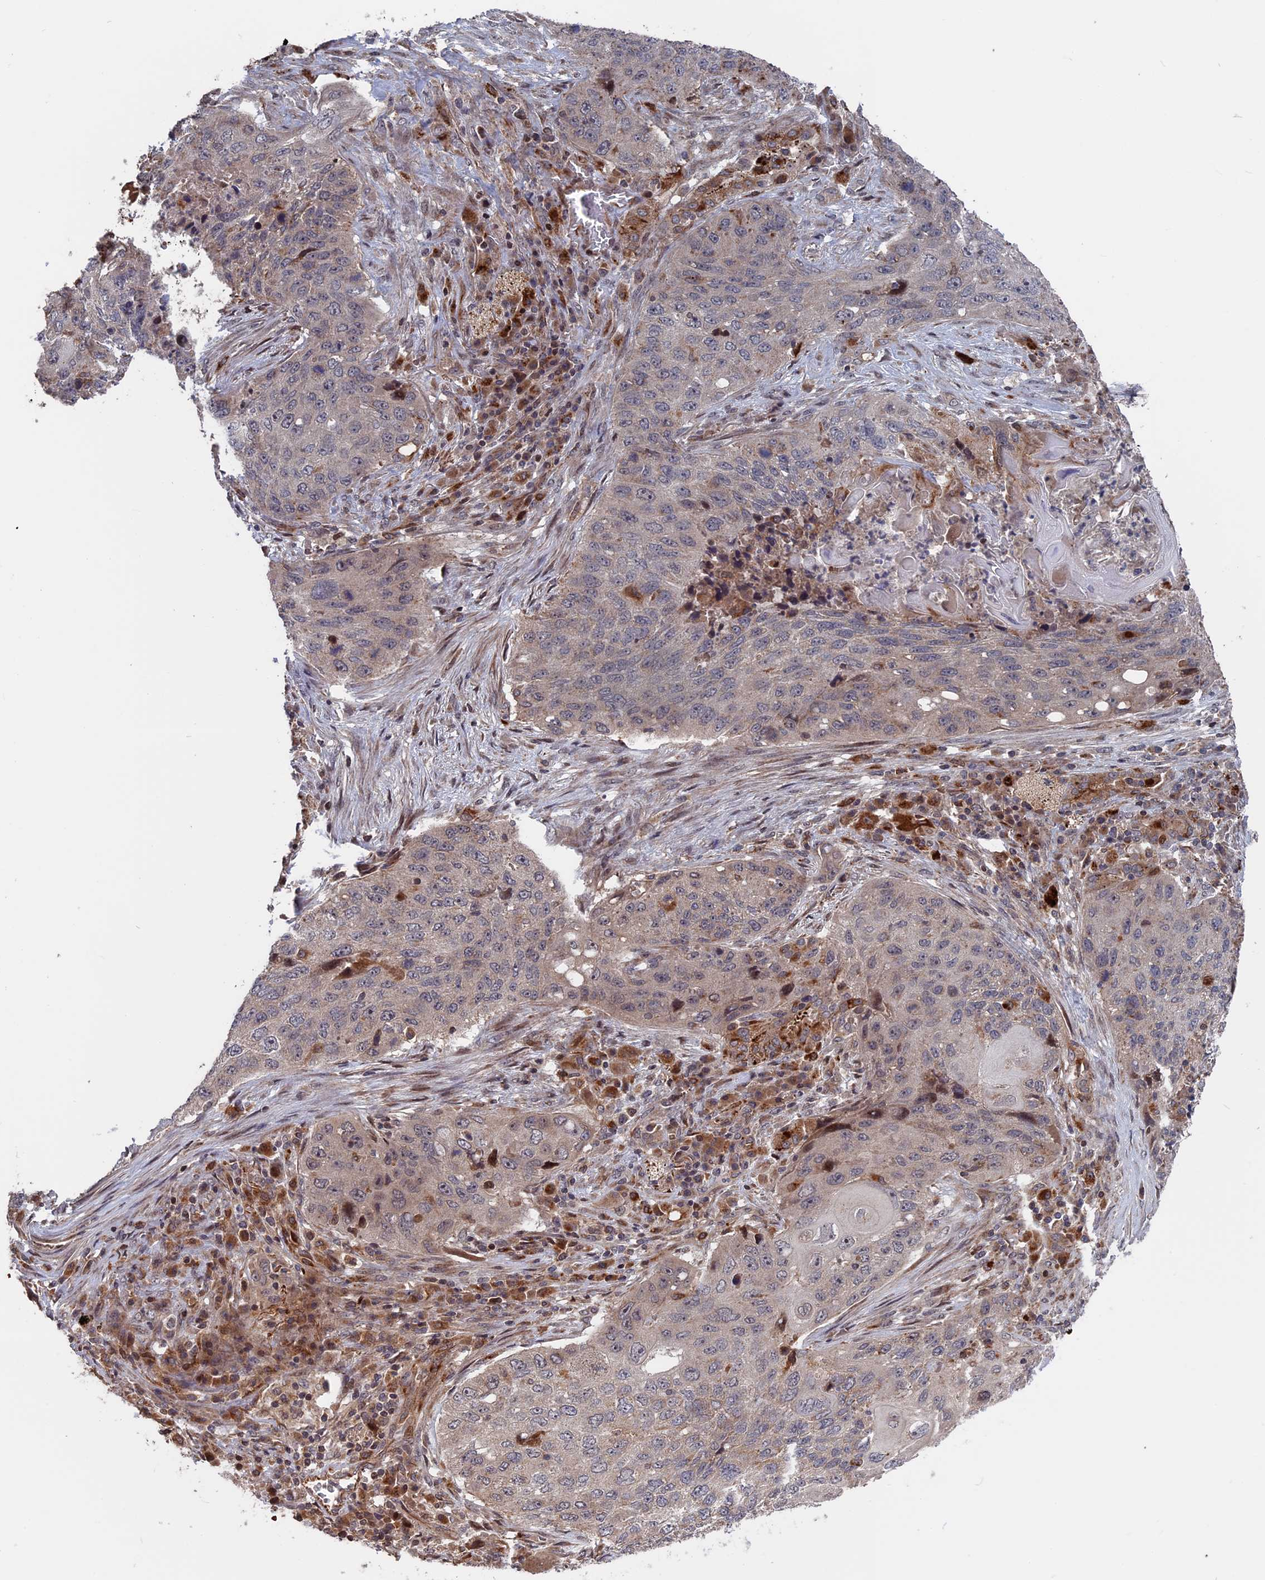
{"staining": {"intensity": "weak", "quantity": "<25%", "location": "cytoplasmic/membranous"}, "tissue": "lung cancer", "cell_type": "Tumor cells", "image_type": "cancer", "snomed": [{"axis": "morphology", "description": "Squamous cell carcinoma, NOS"}, {"axis": "topography", "description": "Lung"}], "caption": "Tumor cells show no significant protein staining in squamous cell carcinoma (lung).", "gene": "PLA2G15", "patient": {"sex": "female", "age": 63}}